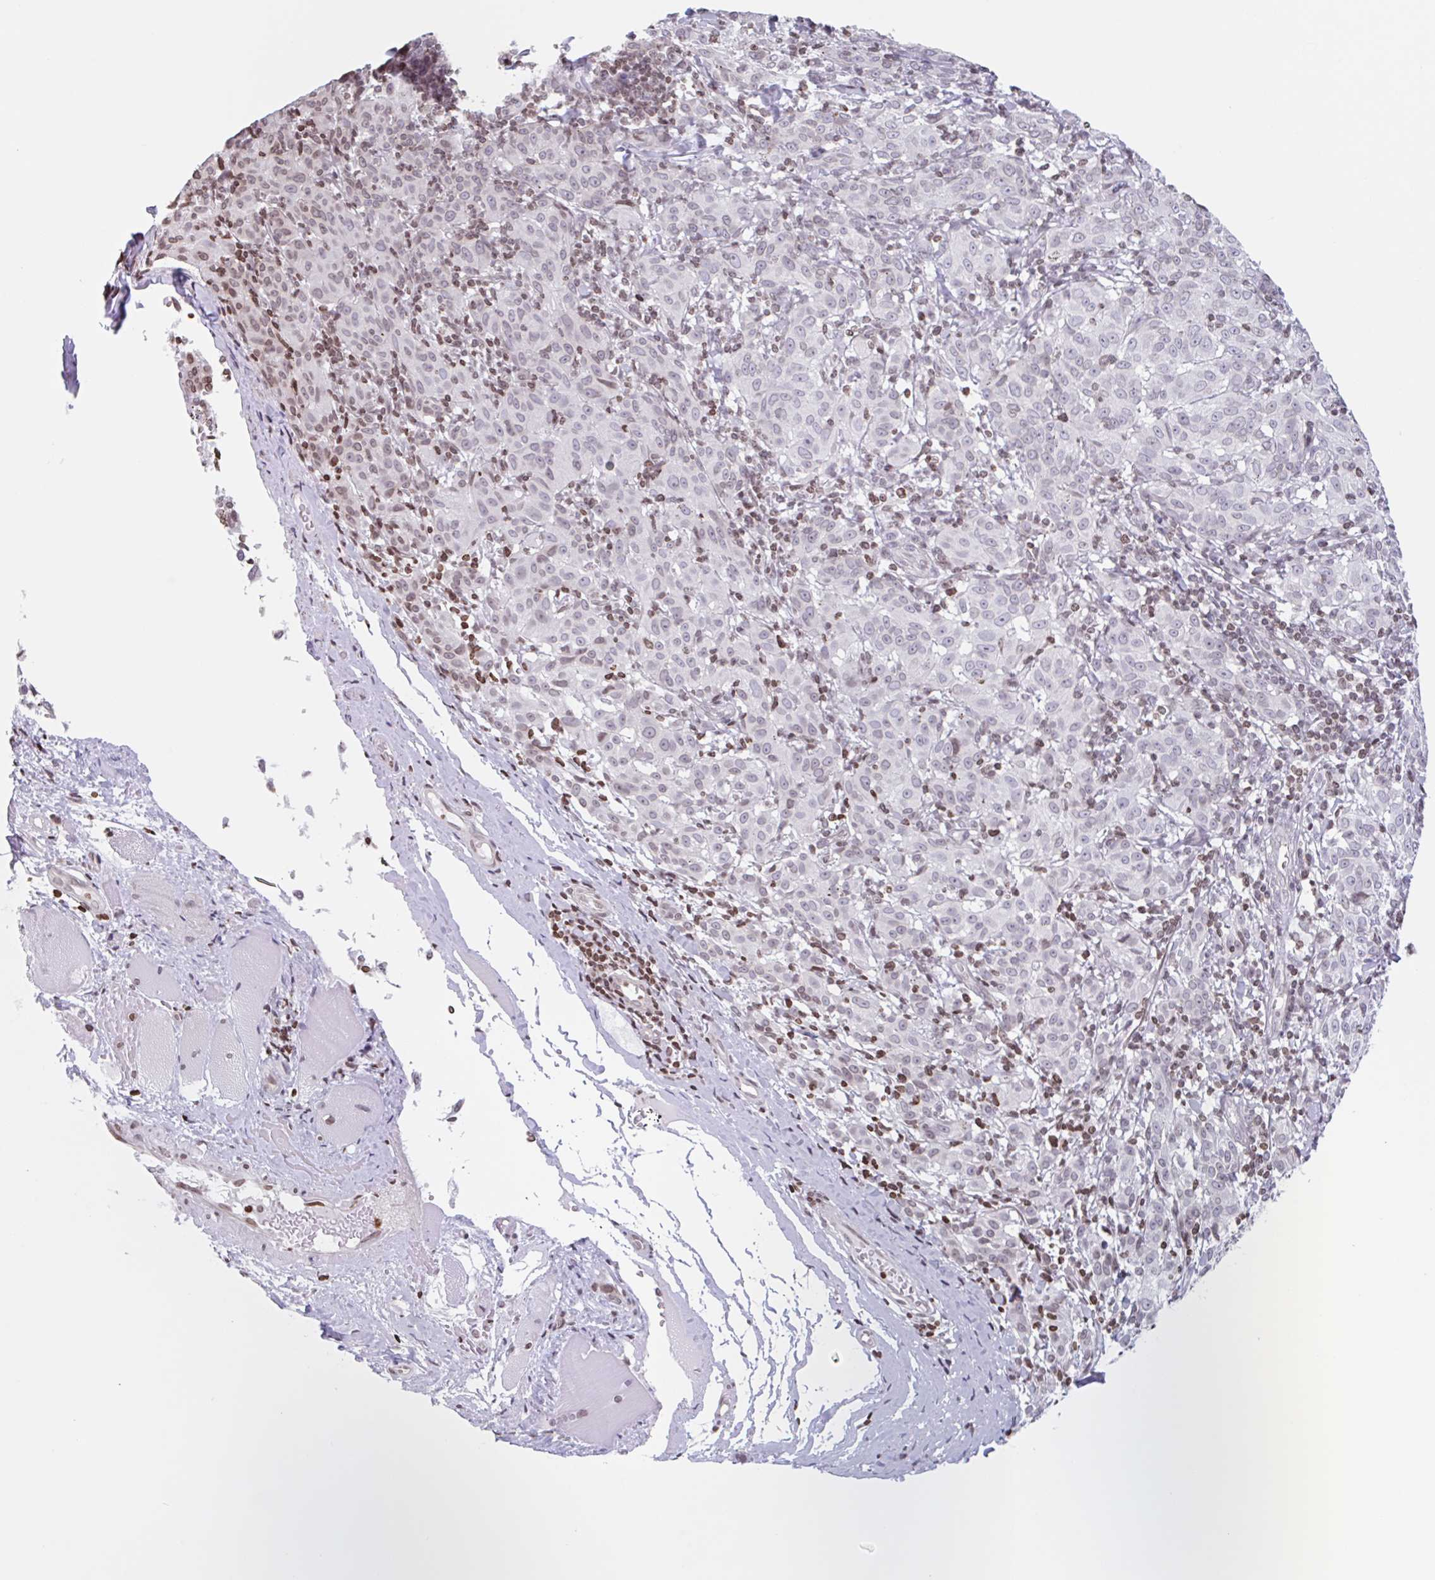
{"staining": {"intensity": "weak", "quantity": "25%-75%", "location": "nuclear"}, "tissue": "melanoma", "cell_type": "Tumor cells", "image_type": "cancer", "snomed": [{"axis": "morphology", "description": "Malignant melanoma, NOS"}, {"axis": "topography", "description": "Skin"}], "caption": "The micrograph shows staining of malignant melanoma, revealing weak nuclear protein expression (brown color) within tumor cells.", "gene": "NOL6", "patient": {"sex": "female", "age": 72}}